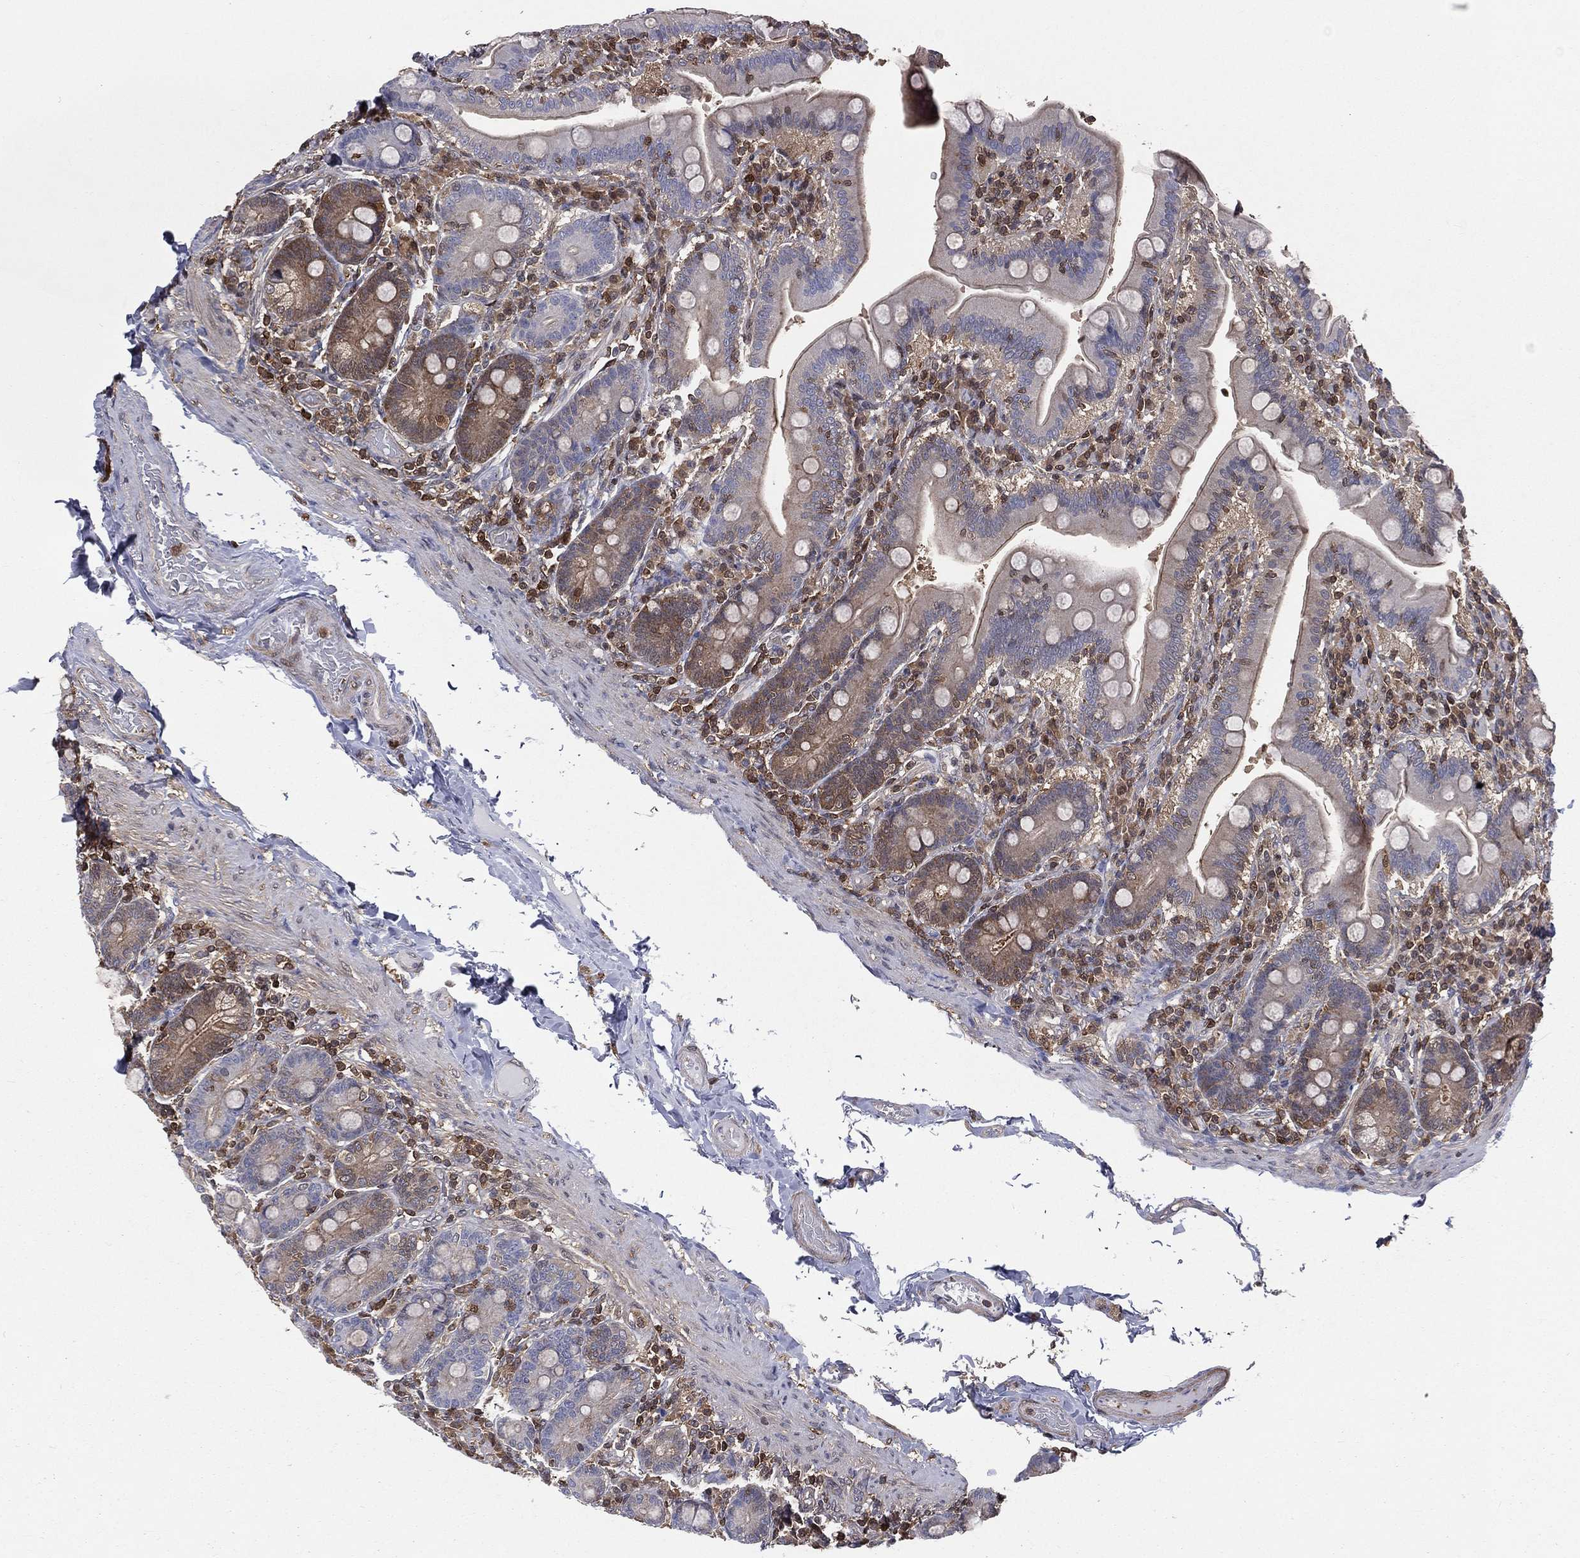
{"staining": {"intensity": "weak", "quantity": "<25%", "location": "cytoplasmic/membranous"}, "tissue": "small intestine", "cell_type": "Glandular cells", "image_type": "normal", "snomed": [{"axis": "morphology", "description": "Normal tissue, NOS"}, {"axis": "topography", "description": "Small intestine"}], "caption": "A high-resolution histopathology image shows immunohistochemistry staining of normal small intestine, which shows no significant positivity in glandular cells.", "gene": "TBC1D2", "patient": {"sex": "male", "age": 66}}